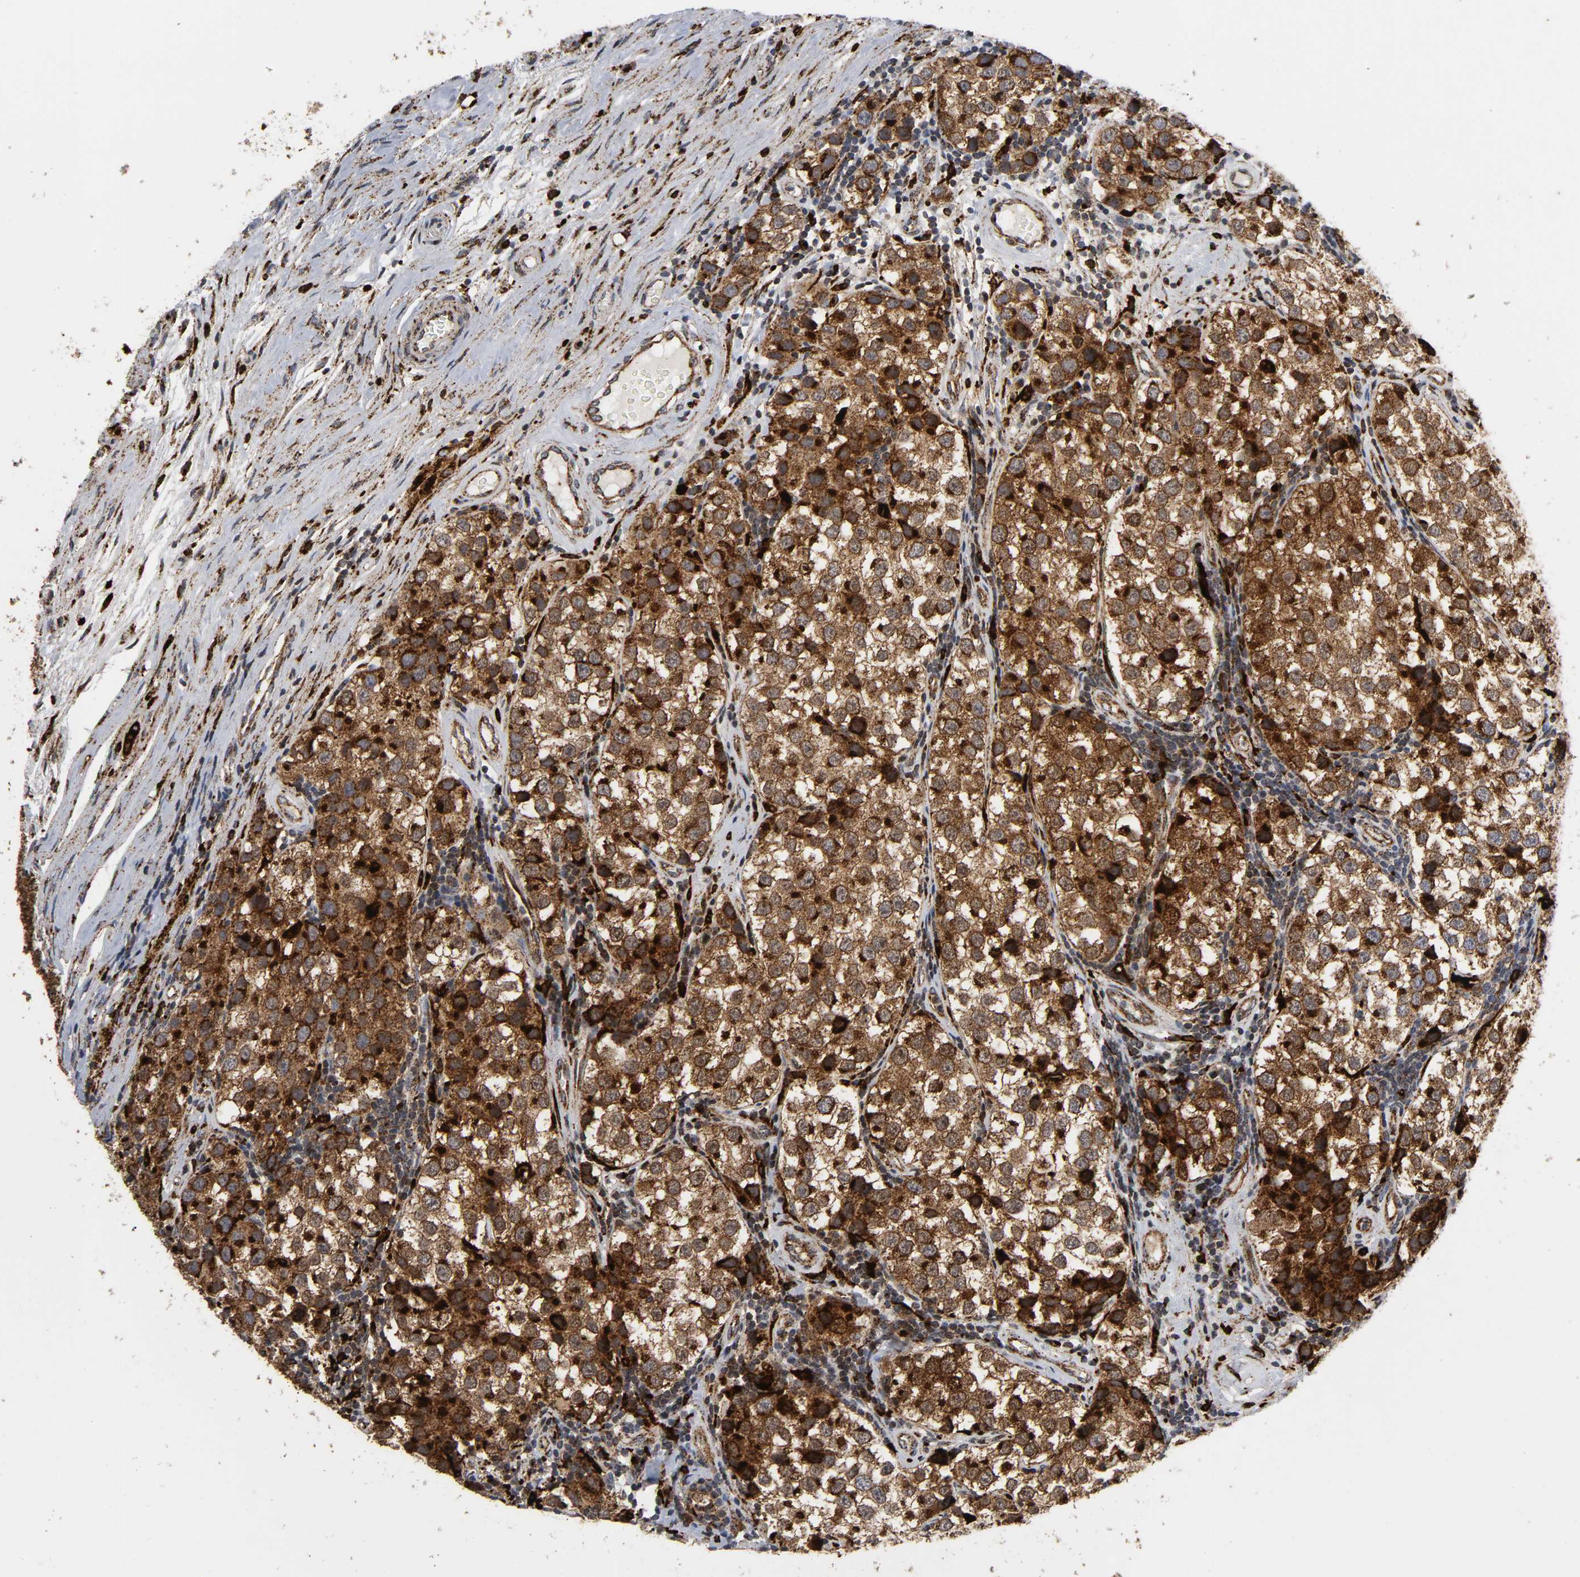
{"staining": {"intensity": "strong", "quantity": ">75%", "location": "cytoplasmic/membranous"}, "tissue": "testis cancer", "cell_type": "Tumor cells", "image_type": "cancer", "snomed": [{"axis": "morphology", "description": "Seminoma, NOS"}, {"axis": "topography", "description": "Testis"}], "caption": "Testis cancer (seminoma) stained for a protein (brown) demonstrates strong cytoplasmic/membranous positive positivity in approximately >75% of tumor cells.", "gene": "PSAP", "patient": {"sex": "male", "age": 39}}